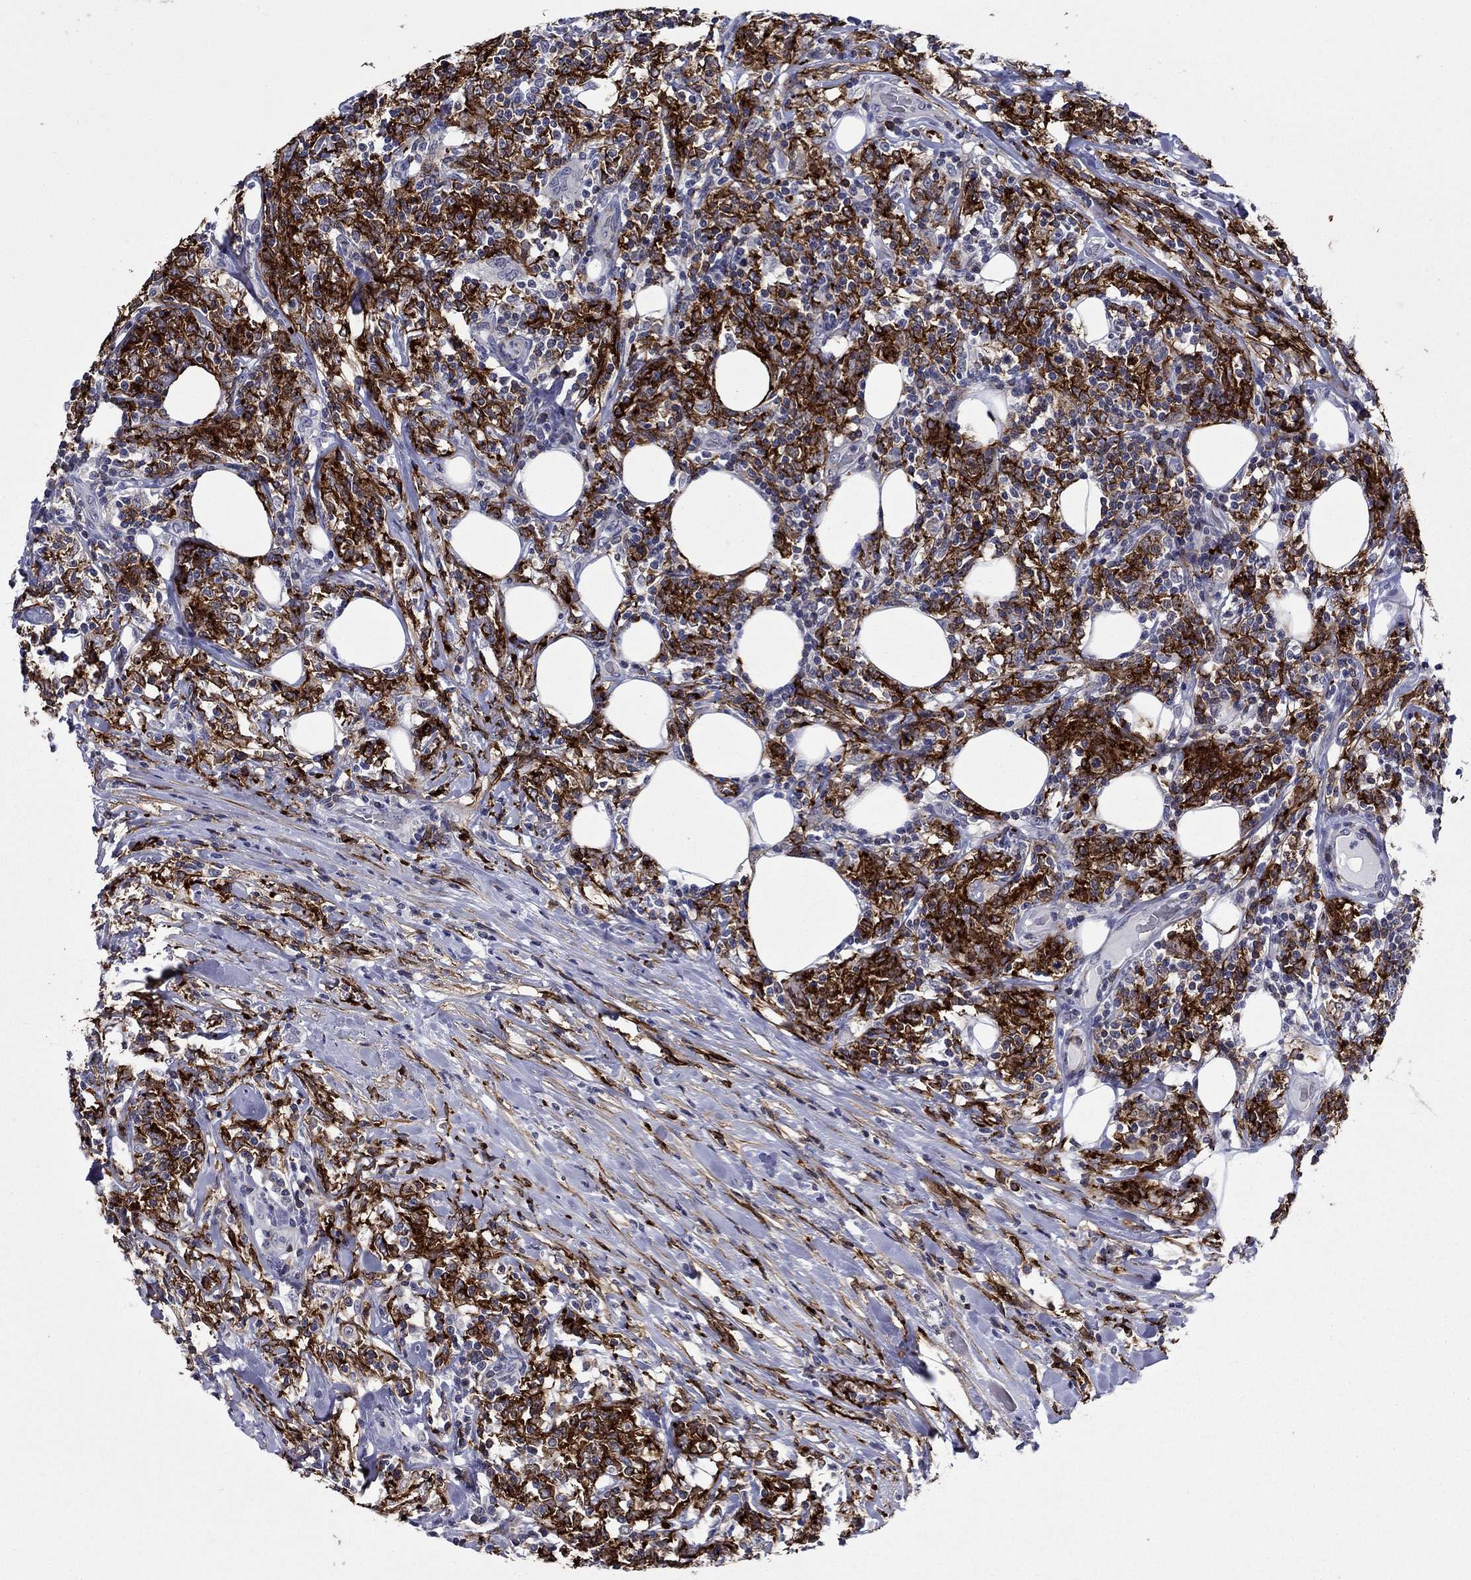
{"staining": {"intensity": "strong", "quantity": ">75%", "location": "cytoplasmic/membranous"}, "tissue": "lymphoma", "cell_type": "Tumor cells", "image_type": "cancer", "snomed": [{"axis": "morphology", "description": "Malignant lymphoma, non-Hodgkin's type, High grade"}, {"axis": "topography", "description": "Lymph node"}], "caption": "Approximately >75% of tumor cells in malignant lymphoma, non-Hodgkin's type (high-grade) display strong cytoplasmic/membranous protein expression as visualized by brown immunohistochemical staining.", "gene": "LMO7", "patient": {"sex": "female", "age": 84}}